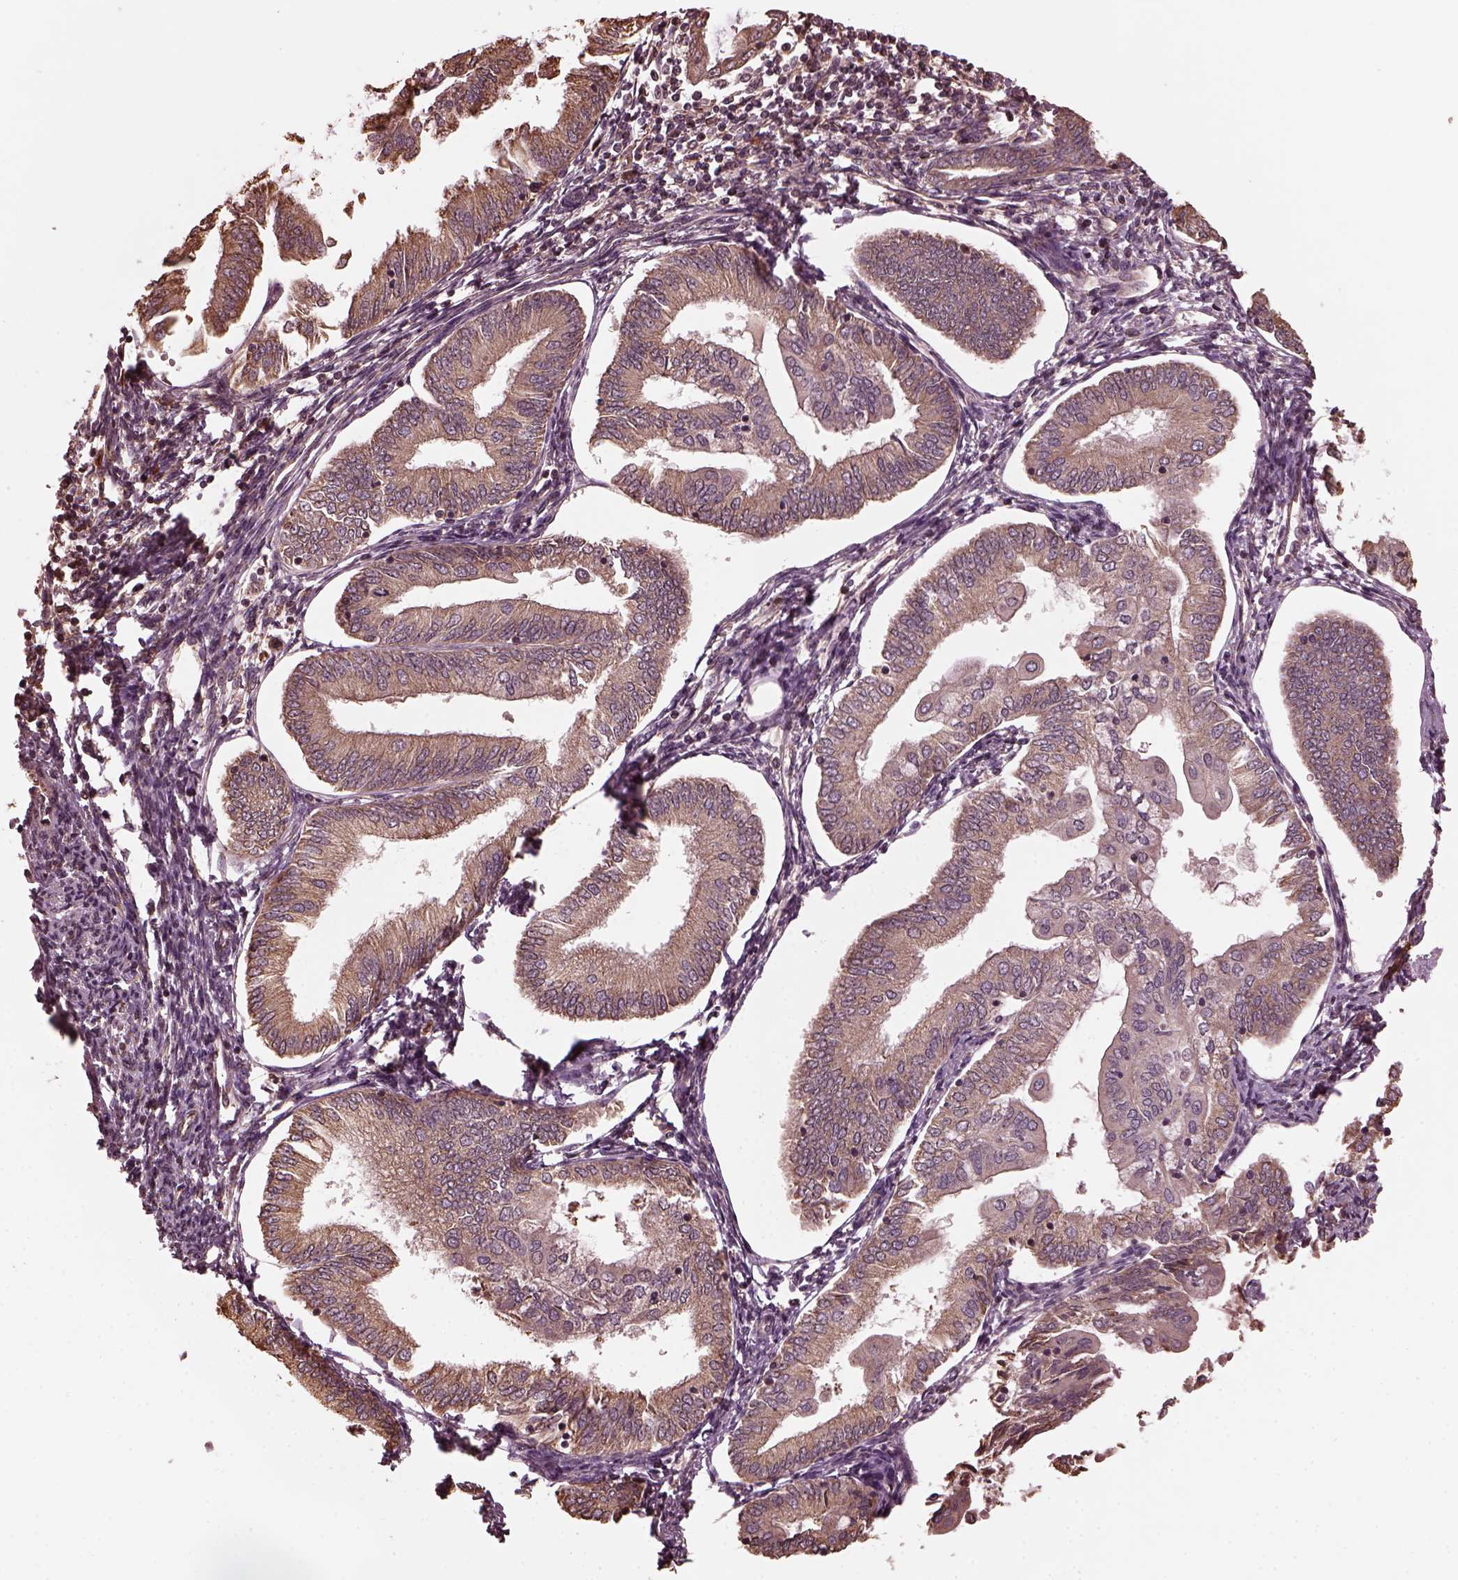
{"staining": {"intensity": "weak", "quantity": ">75%", "location": "cytoplasmic/membranous"}, "tissue": "endometrial cancer", "cell_type": "Tumor cells", "image_type": "cancer", "snomed": [{"axis": "morphology", "description": "Adenocarcinoma, NOS"}, {"axis": "topography", "description": "Endometrium"}], "caption": "Adenocarcinoma (endometrial) tissue exhibits weak cytoplasmic/membranous staining in about >75% of tumor cells, visualized by immunohistochemistry.", "gene": "ZNF292", "patient": {"sex": "female", "age": 55}}